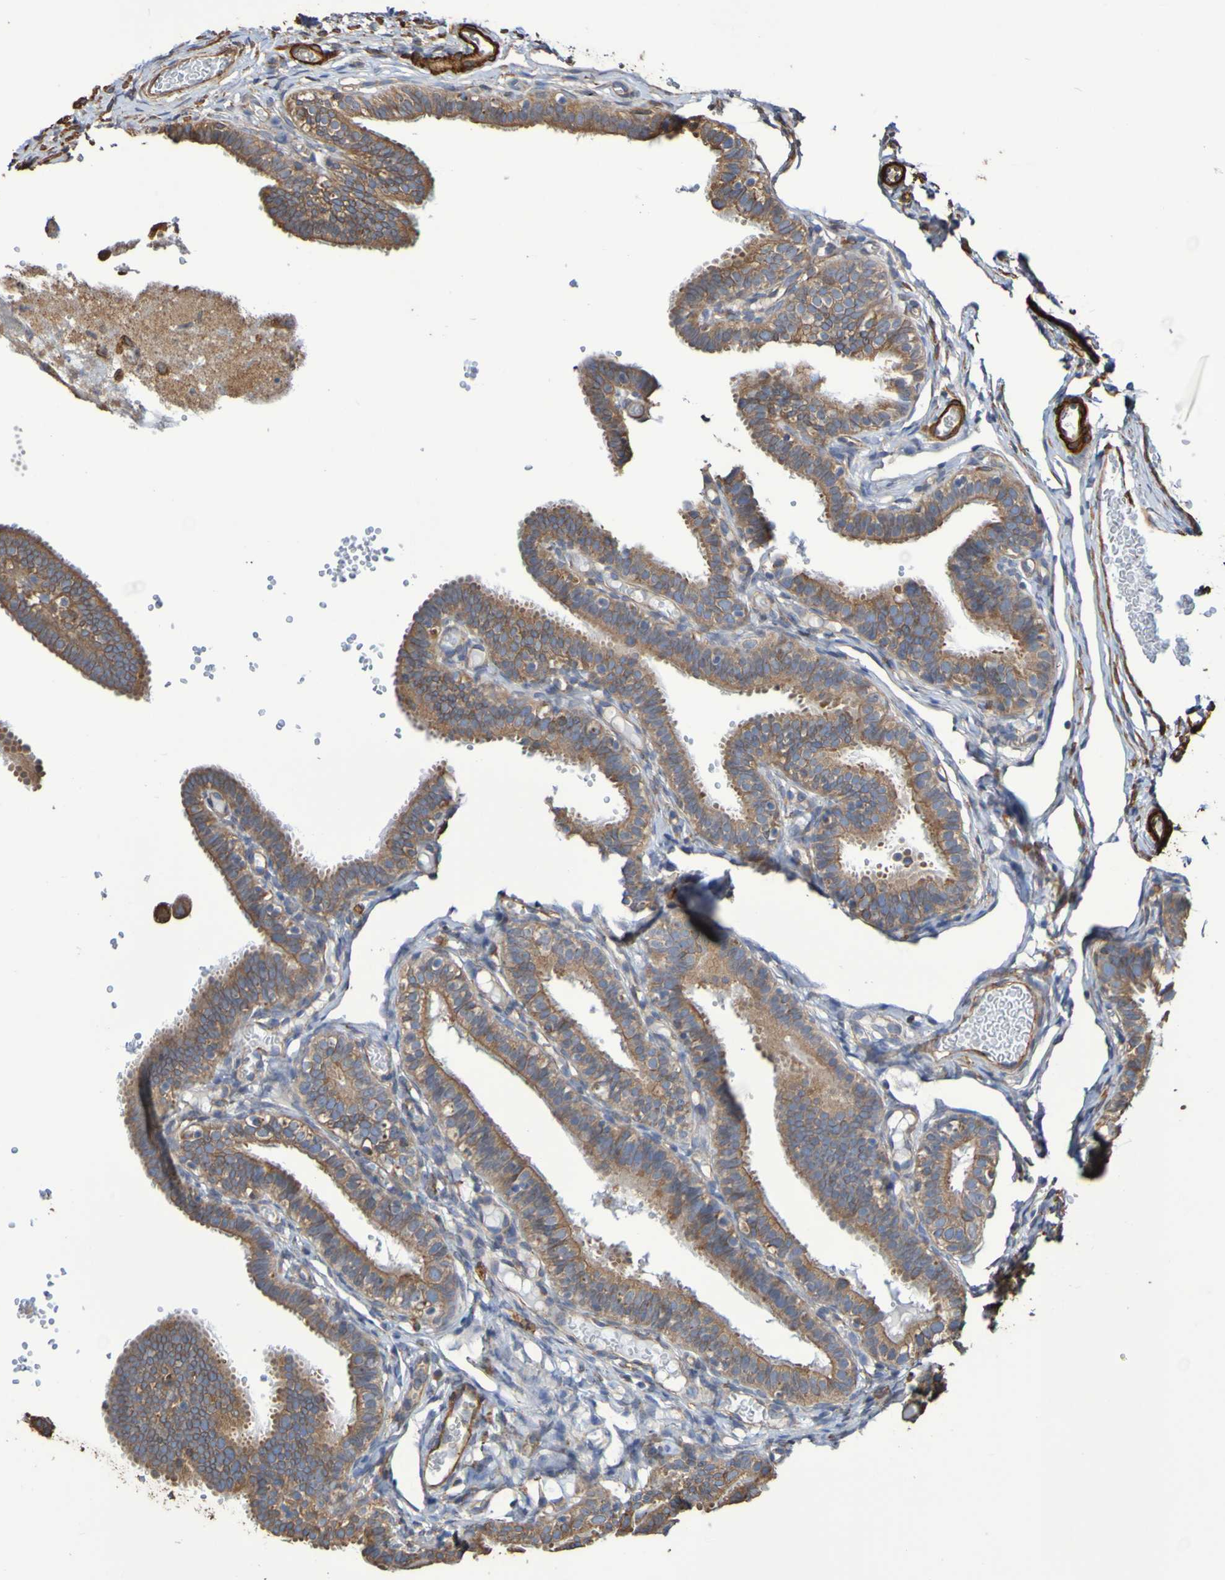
{"staining": {"intensity": "weak", "quantity": ">75%", "location": "cytoplasmic/membranous"}, "tissue": "fallopian tube", "cell_type": "Glandular cells", "image_type": "normal", "snomed": [{"axis": "morphology", "description": "Normal tissue, NOS"}, {"axis": "topography", "description": "Fallopian tube"}, {"axis": "topography", "description": "Placenta"}], "caption": "High-magnification brightfield microscopy of benign fallopian tube stained with DAB (brown) and counterstained with hematoxylin (blue). glandular cells exhibit weak cytoplasmic/membranous expression is present in about>75% of cells.", "gene": "RAB11A", "patient": {"sex": "female", "age": 34}}